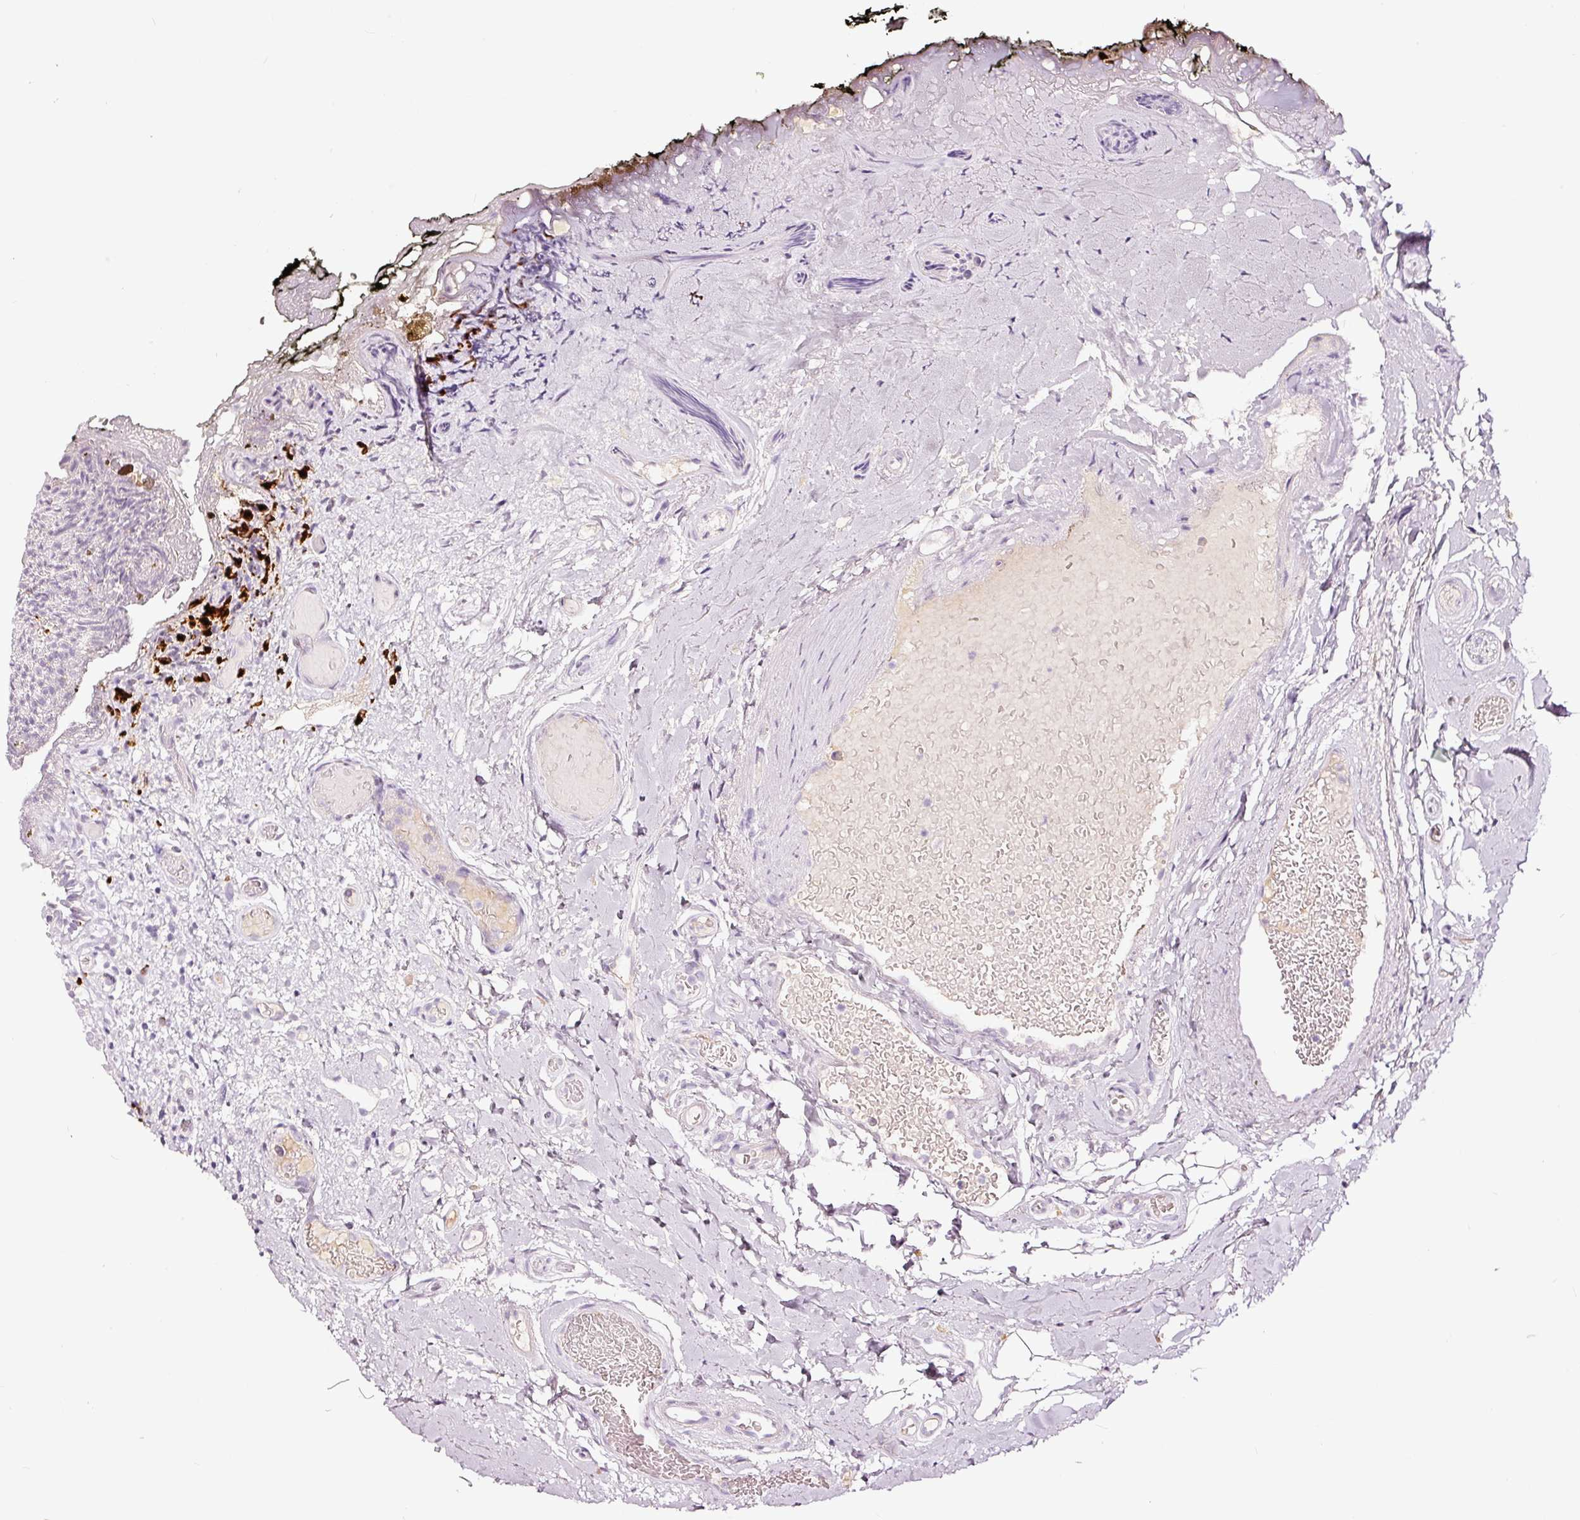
{"staining": {"intensity": "negative", "quantity": "none", "location": "none"}, "tissue": "oral mucosa", "cell_type": "Squamous epithelial cells", "image_type": "normal", "snomed": [{"axis": "morphology", "description": "Normal tissue, NOS"}, {"axis": "morphology", "description": "Squamous cell carcinoma, NOS"}, {"axis": "topography", "description": "Oral tissue"}, {"axis": "topography", "description": "Tounge, NOS"}, {"axis": "topography", "description": "Head-Neck"}], "caption": "High magnification brightfield microscopy of benign oral mucosa stained with DAB (brown) and counterstained with hematoxylin (blue): squamous epithelial cells show no significant staining. The staining was performed using DAB to visualize the protein expression in brown, while the nuclei were stained in blue with hematoxylin (Magnification: 20x).", "gene": "LAMP3", "patient": {"sex": "male", "age": 76}}